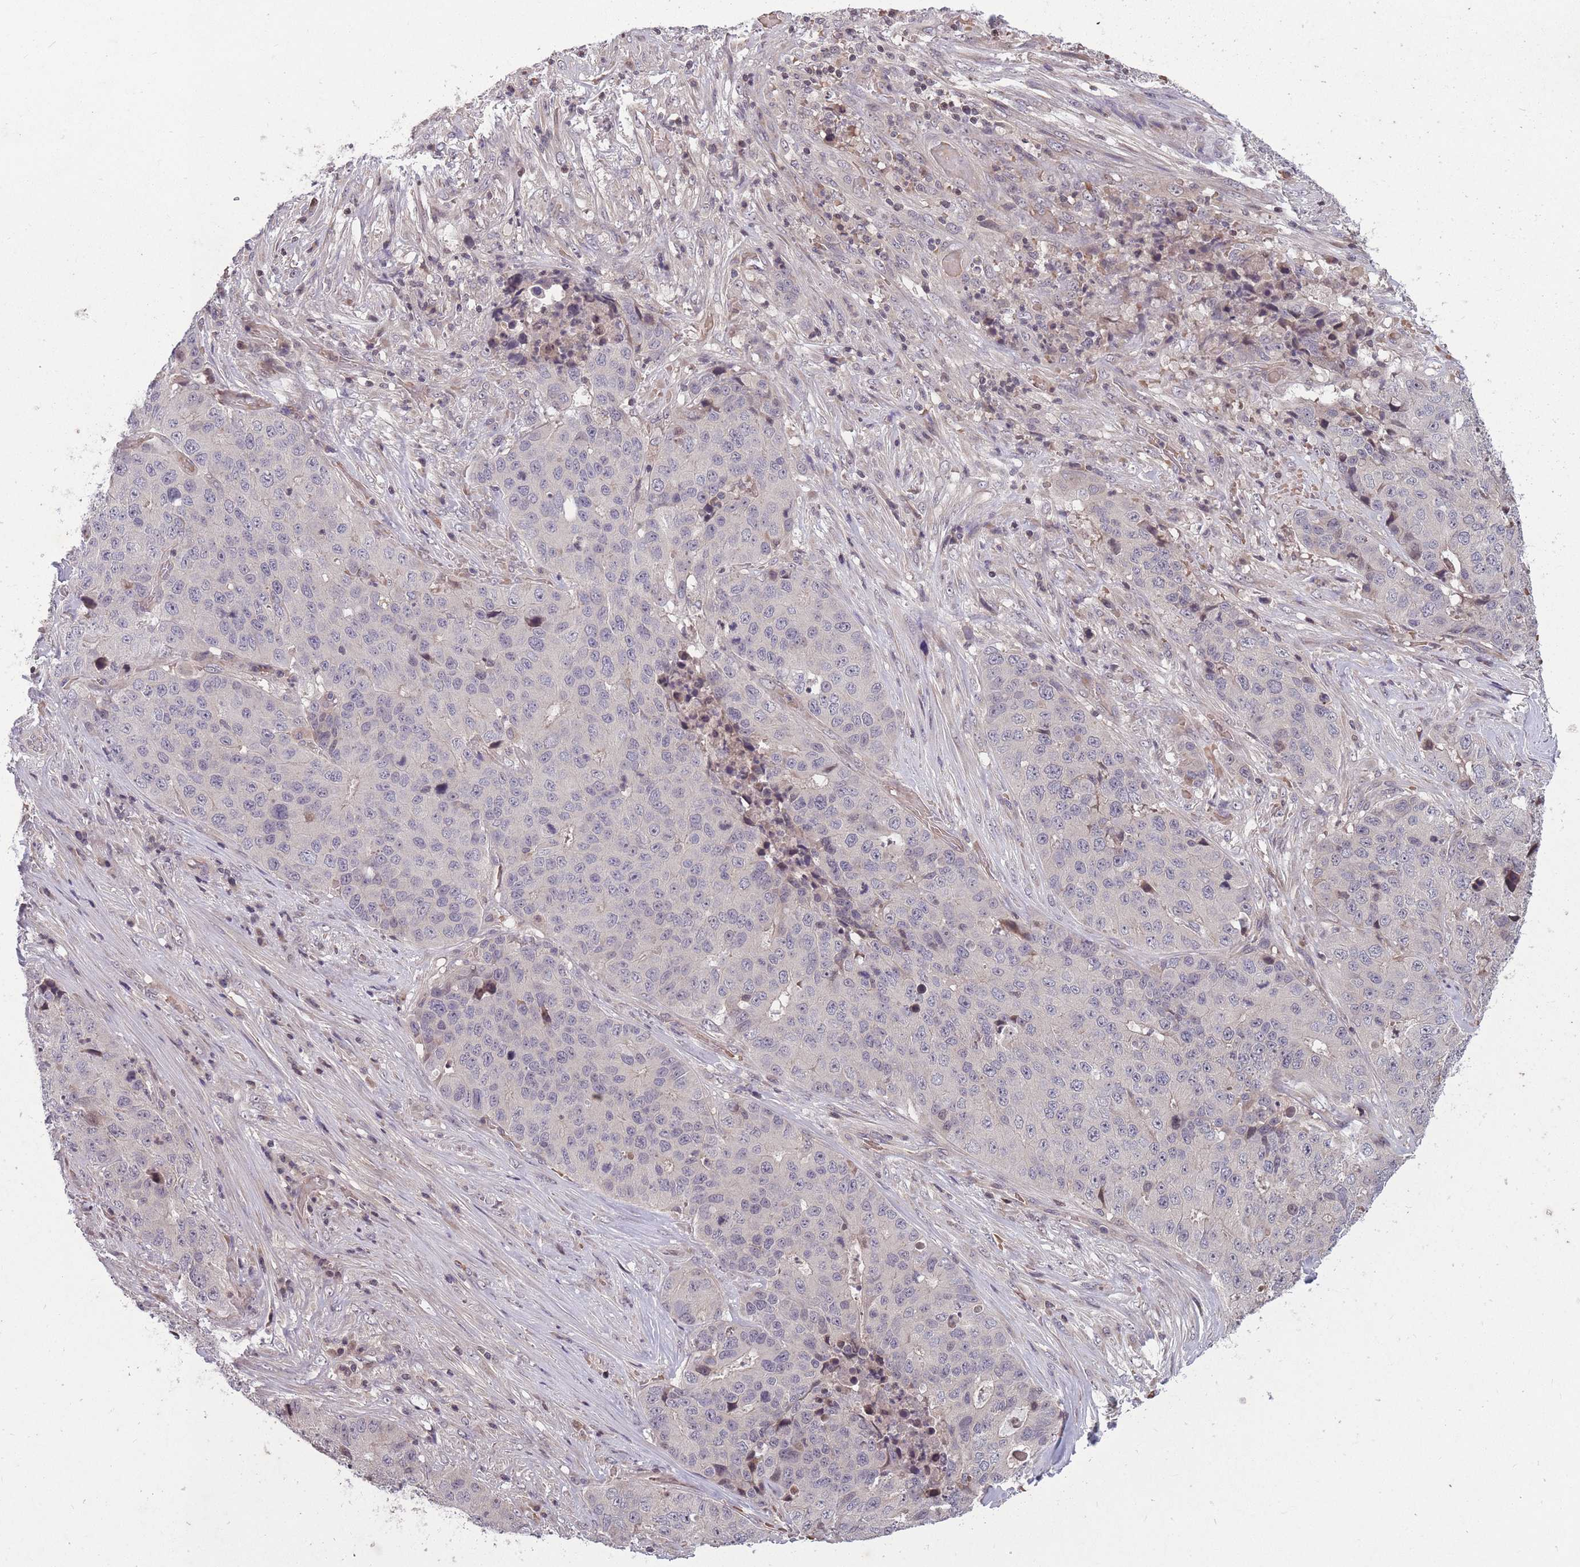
{"staining": {"intensity": "negative", "quantity": "none", "location": "none"}, "tissue": "stomach cancer", "cell_type": "Tumor cells", "image_type": "cancer", "snomed": [{"axis": "morphology", "description": "Adenocarcinoma, NOS"}, {"axis": "topography", "description": "Stomach"}], "caption": "IHC histopathology image of human stomach cancer stained for a protein (brown), which reveals no positivity in tumor cells.", "gene": "GGT5", "patient": {"sex": "male", "age": 71}}